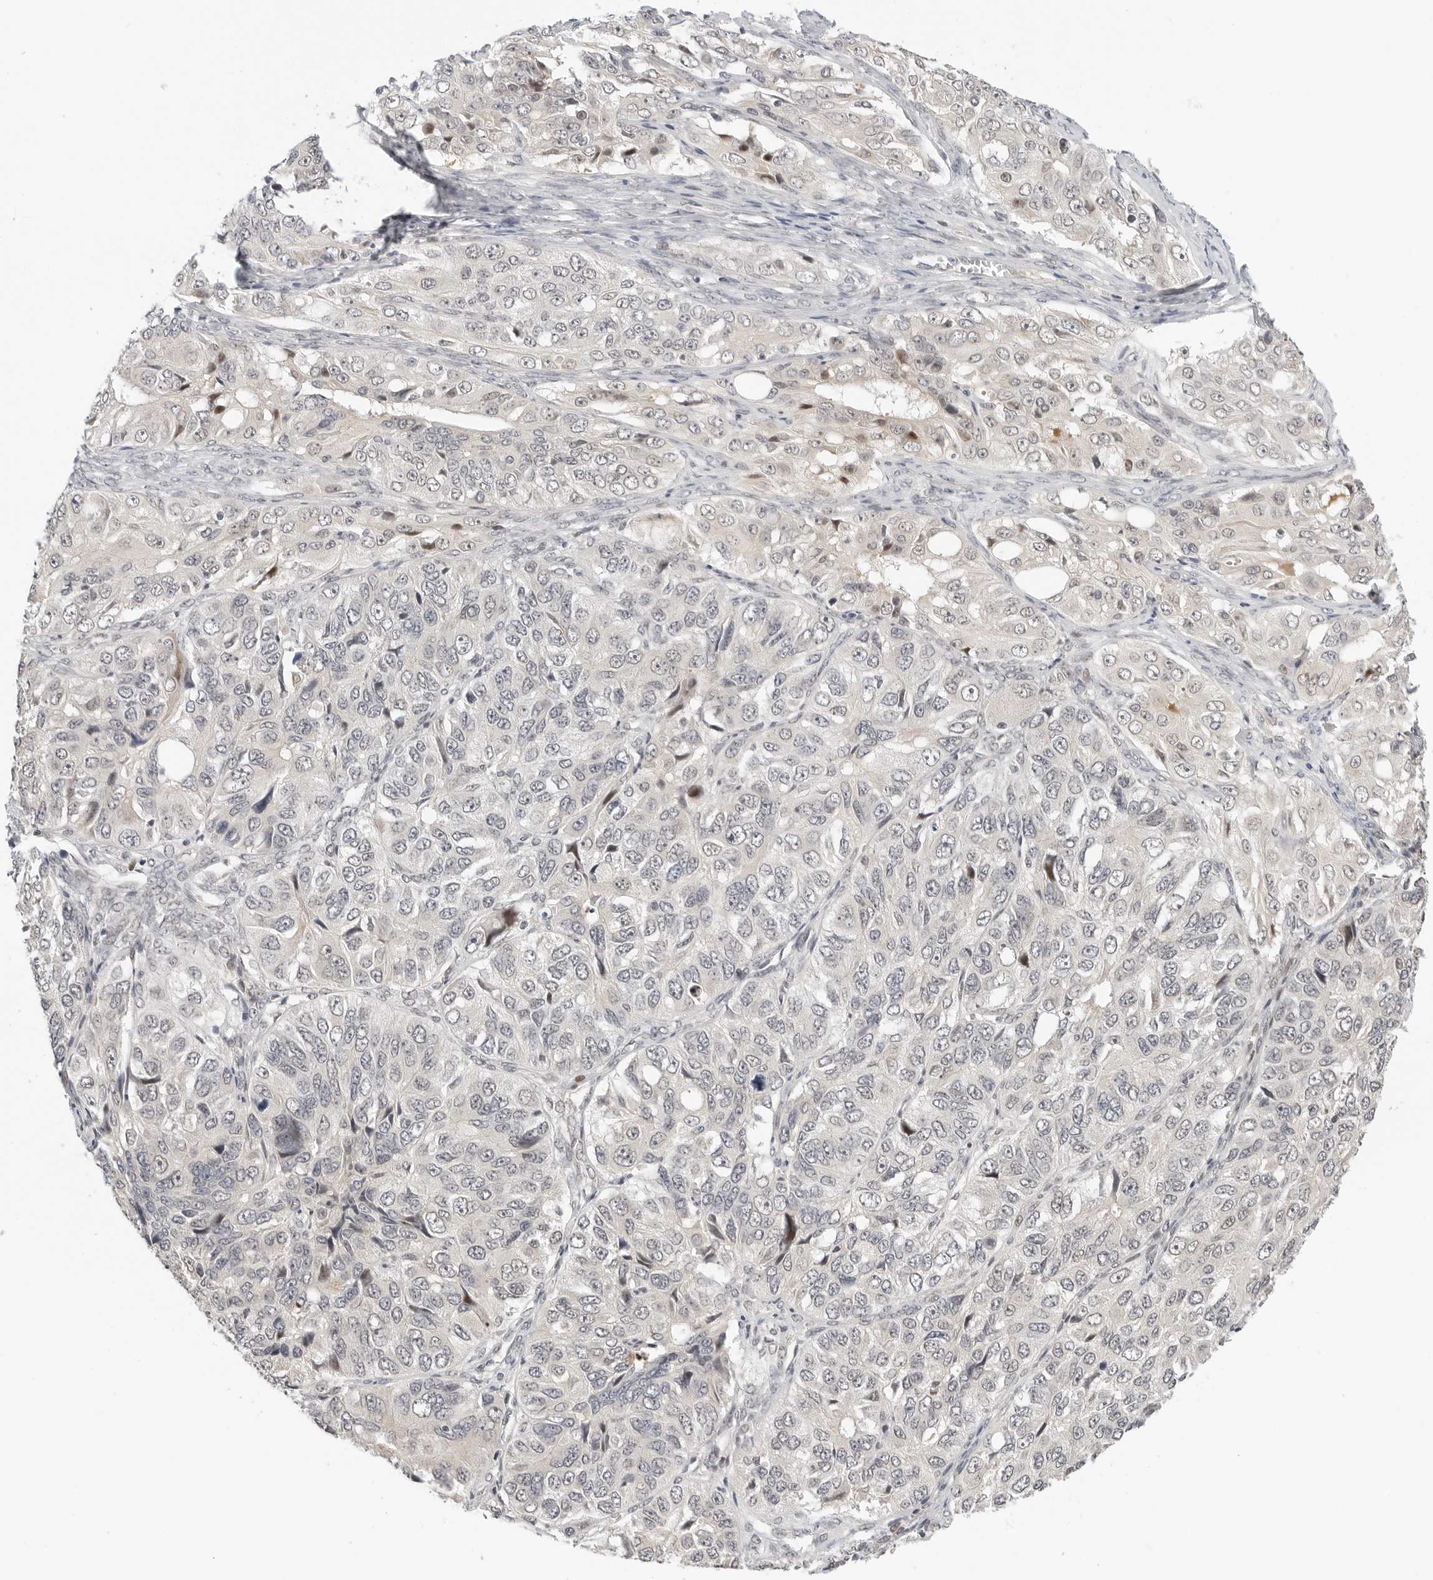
{"staining": {"intensity": "negative", "quantity": "none", "location": "none"}, "tissue": "ovarian cancer", "cell_type": "Tumor cells", "image_type": "cancer", "snomed": [{"axis": "morphology", "description": "Carcinoma, endometroid"}, {"axis": "topography", "description": "Ovary"}], "caption": "Immunohistochemical staining of endometroid carcinoma (ovarian) demonstrates no significant staining in tumor cells.", "gene": "TSEN2", "patient": {"sex": "female", "age": 51}}